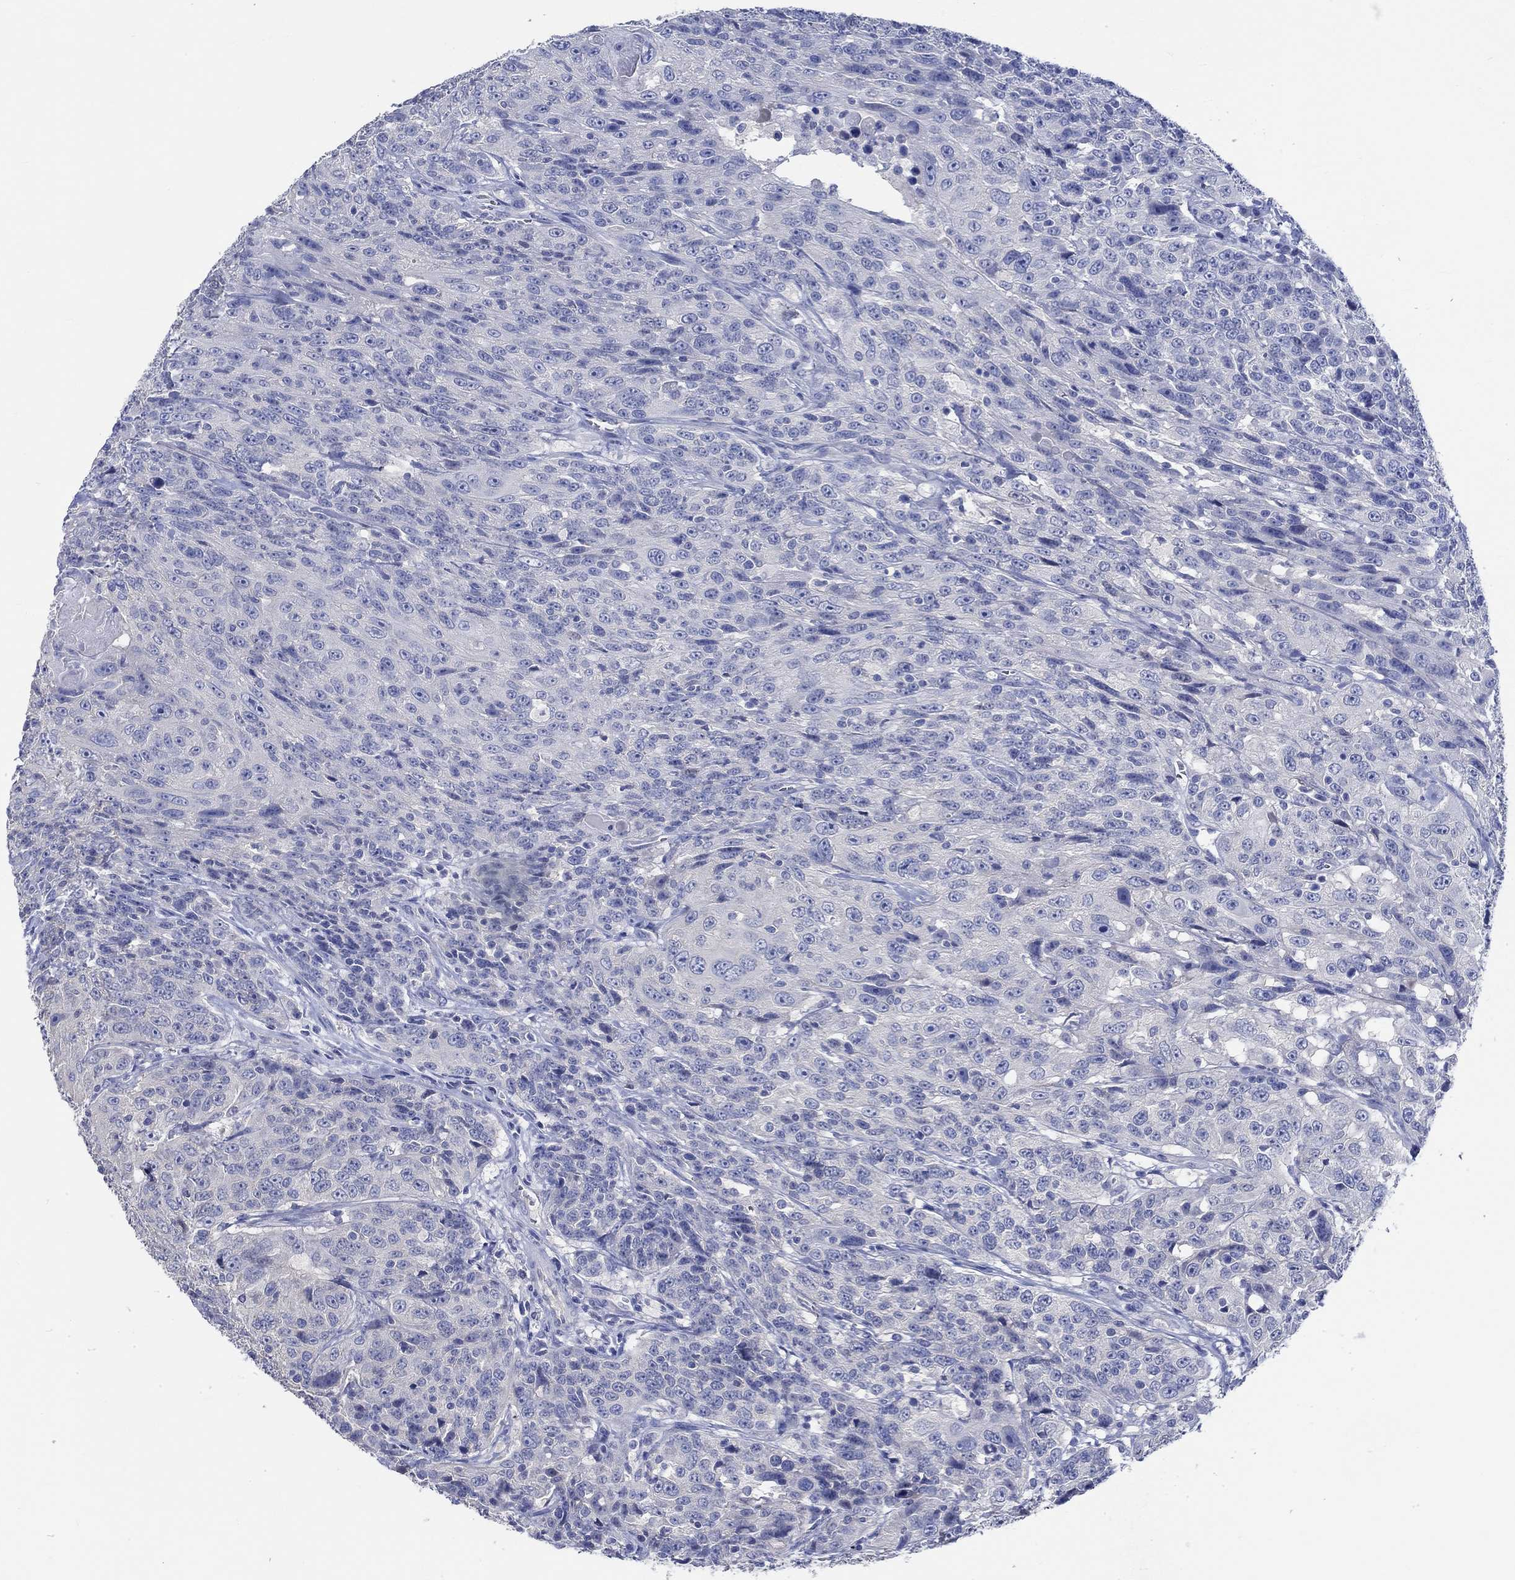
{"staining": {"intensity": "negative", "quantity": "none", "location": "none"}, "tissue": "urothelial cancer", "cell_type": "Tumor cells", "image_type": "cancer", "snomed": [{"axis": "morphology", "description": "Urothelial carcinoma, NOS"}, {"axis": "morphology", "description": "Urothelial carcinoma, High grade"}, {"axis": "topography", "description": "Urinary bladder"}], "caption": "Immunohistochemistry (IHC) image of neoplastic tissue: human high-grade urothelial carcinoma stained with DAB (3,3'-diaminobenzidine) displays no significant protein staining in tumor cells.", "gene": "KCNA1", "patient": {"sex": "female", "age": 73}}